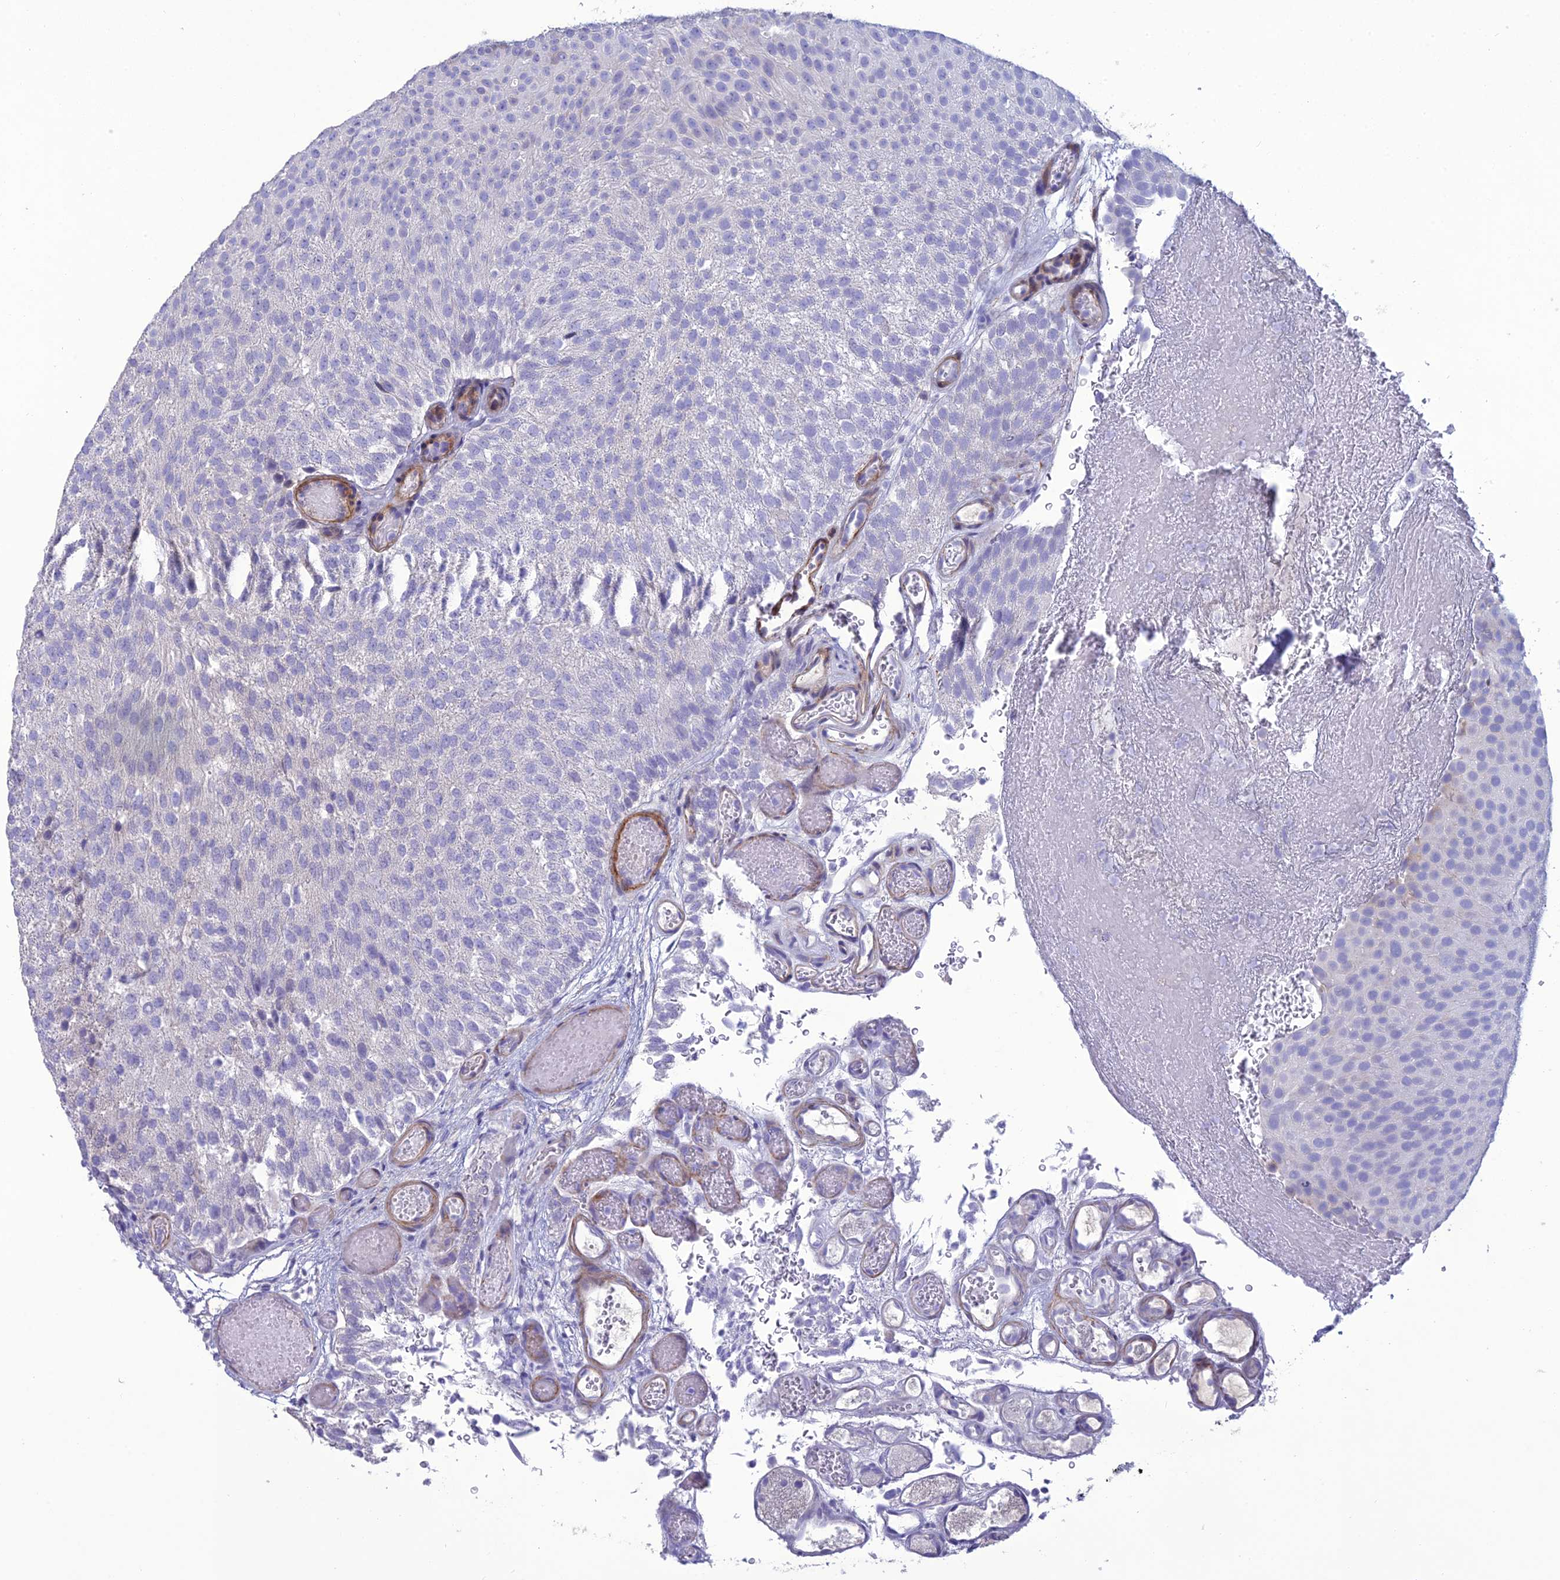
{"staining": {"intensity": "negative", "quantity": "none", "location": "none"}, "tissue": "urothelial cancer", "cell_type": "Tumor cells", "image_type": "cancer", "snomed": [{"axis": "morphology", "description": "Urothelial carcinoma, Low grade"}, {"axis": "topography", "description": "Urinary bladder"}], "caption": "Tumor cells show no significant expression in low-grade urothelial carcinoma.", "gene": "OR56B1", "patient": {"sex": "male", "age": 78}}